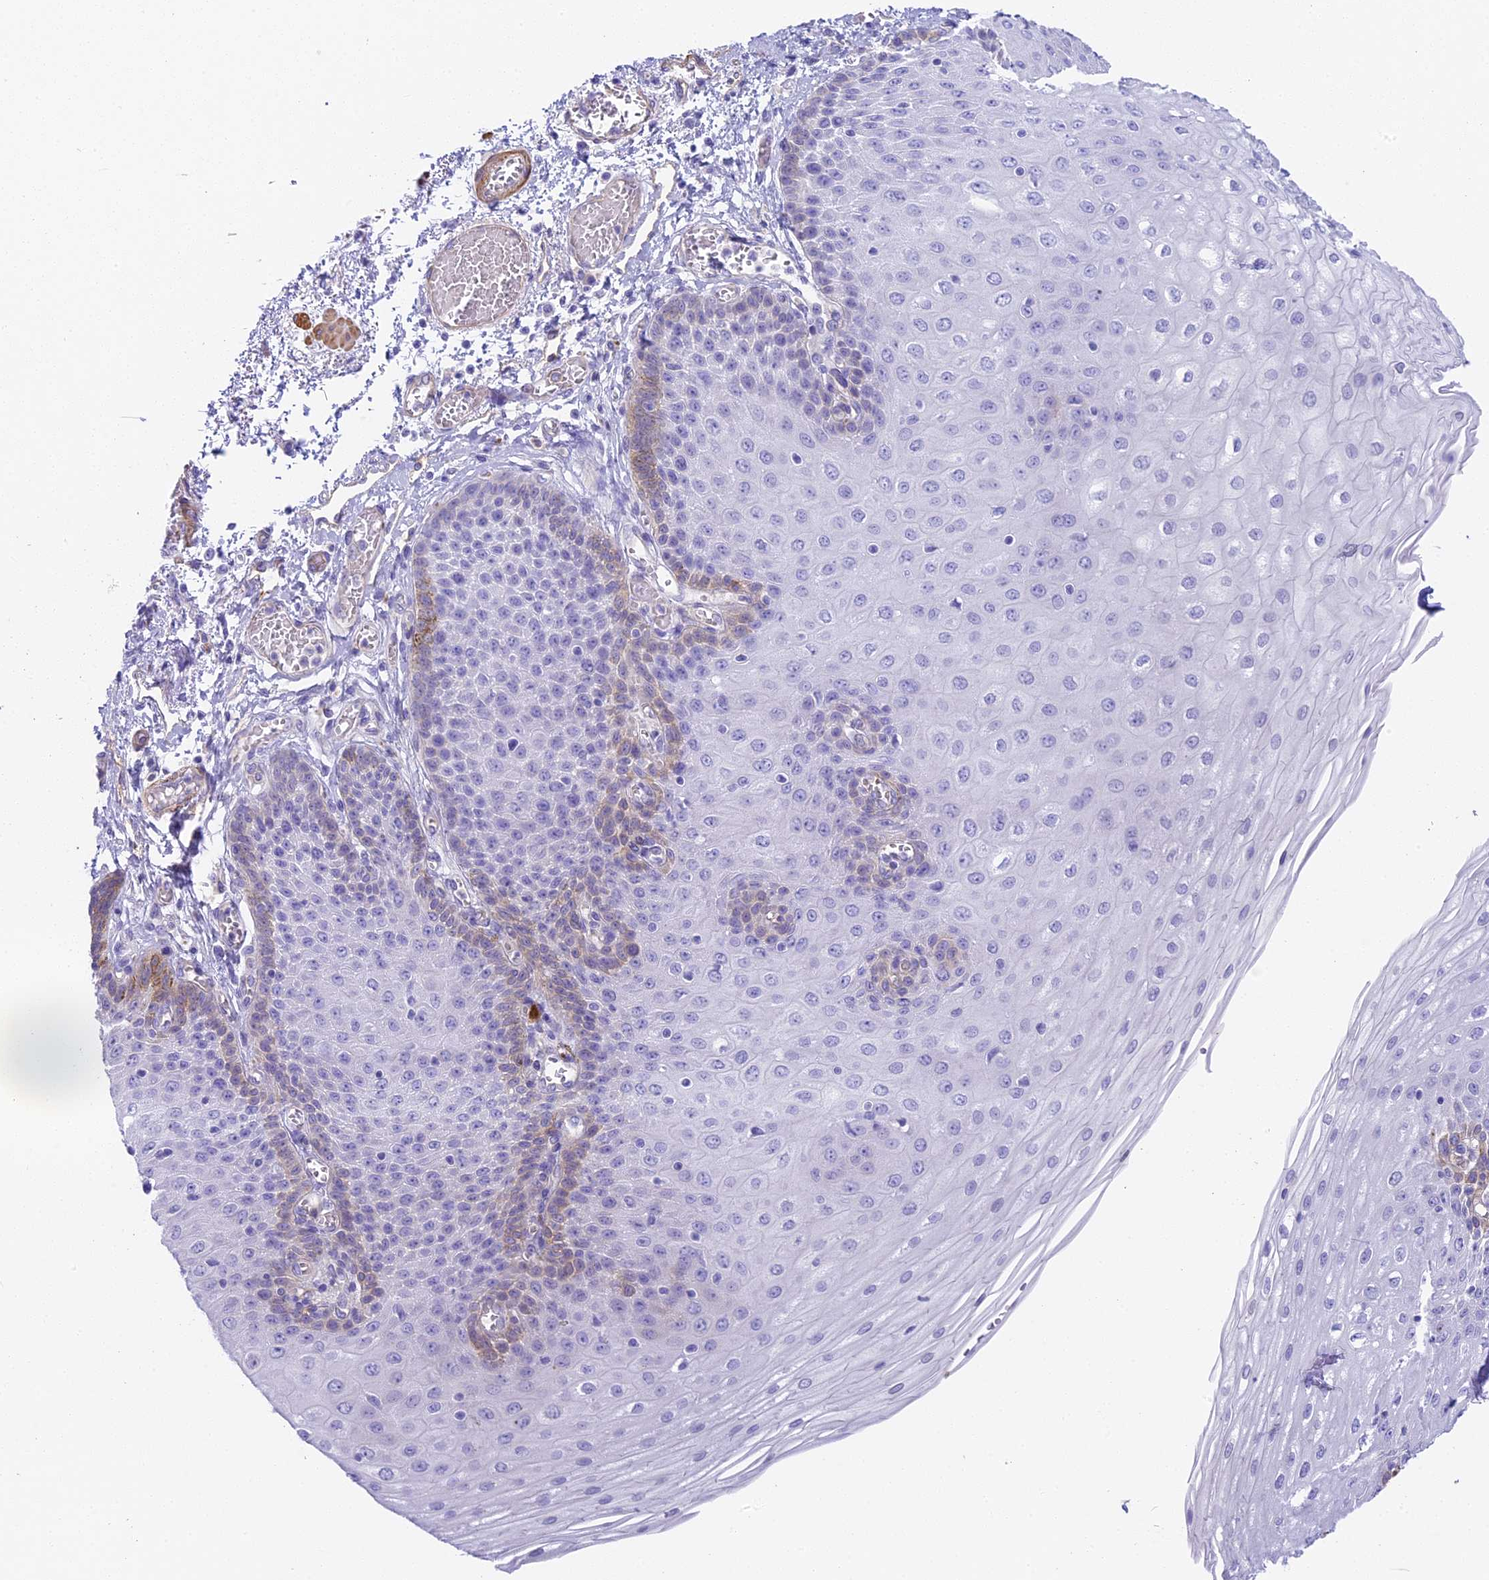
{"staining": {"intensity": "moderate", "quantity": "<25%", "location": "cytoplasmic/membranous"}, "tissue": "esophagus", "cell_type": "Squamous epithelial cells", "image_type": "normal", "snomed": [{"axis": "morphology", "description": "Normal tissue, NOS"}, {"axis": "topography", "description": "Esophagus"}], "caption": "Immunohistochemistry (IHC) histopathology image of normal esophagus stained for a protein (brown), which reveals low levels of moderate cytoplasmic/membranous expression in about <25% of squamous epithelial cells.", "gene": "HOMER3", "patient": {"sex": "male", "age": 81}}